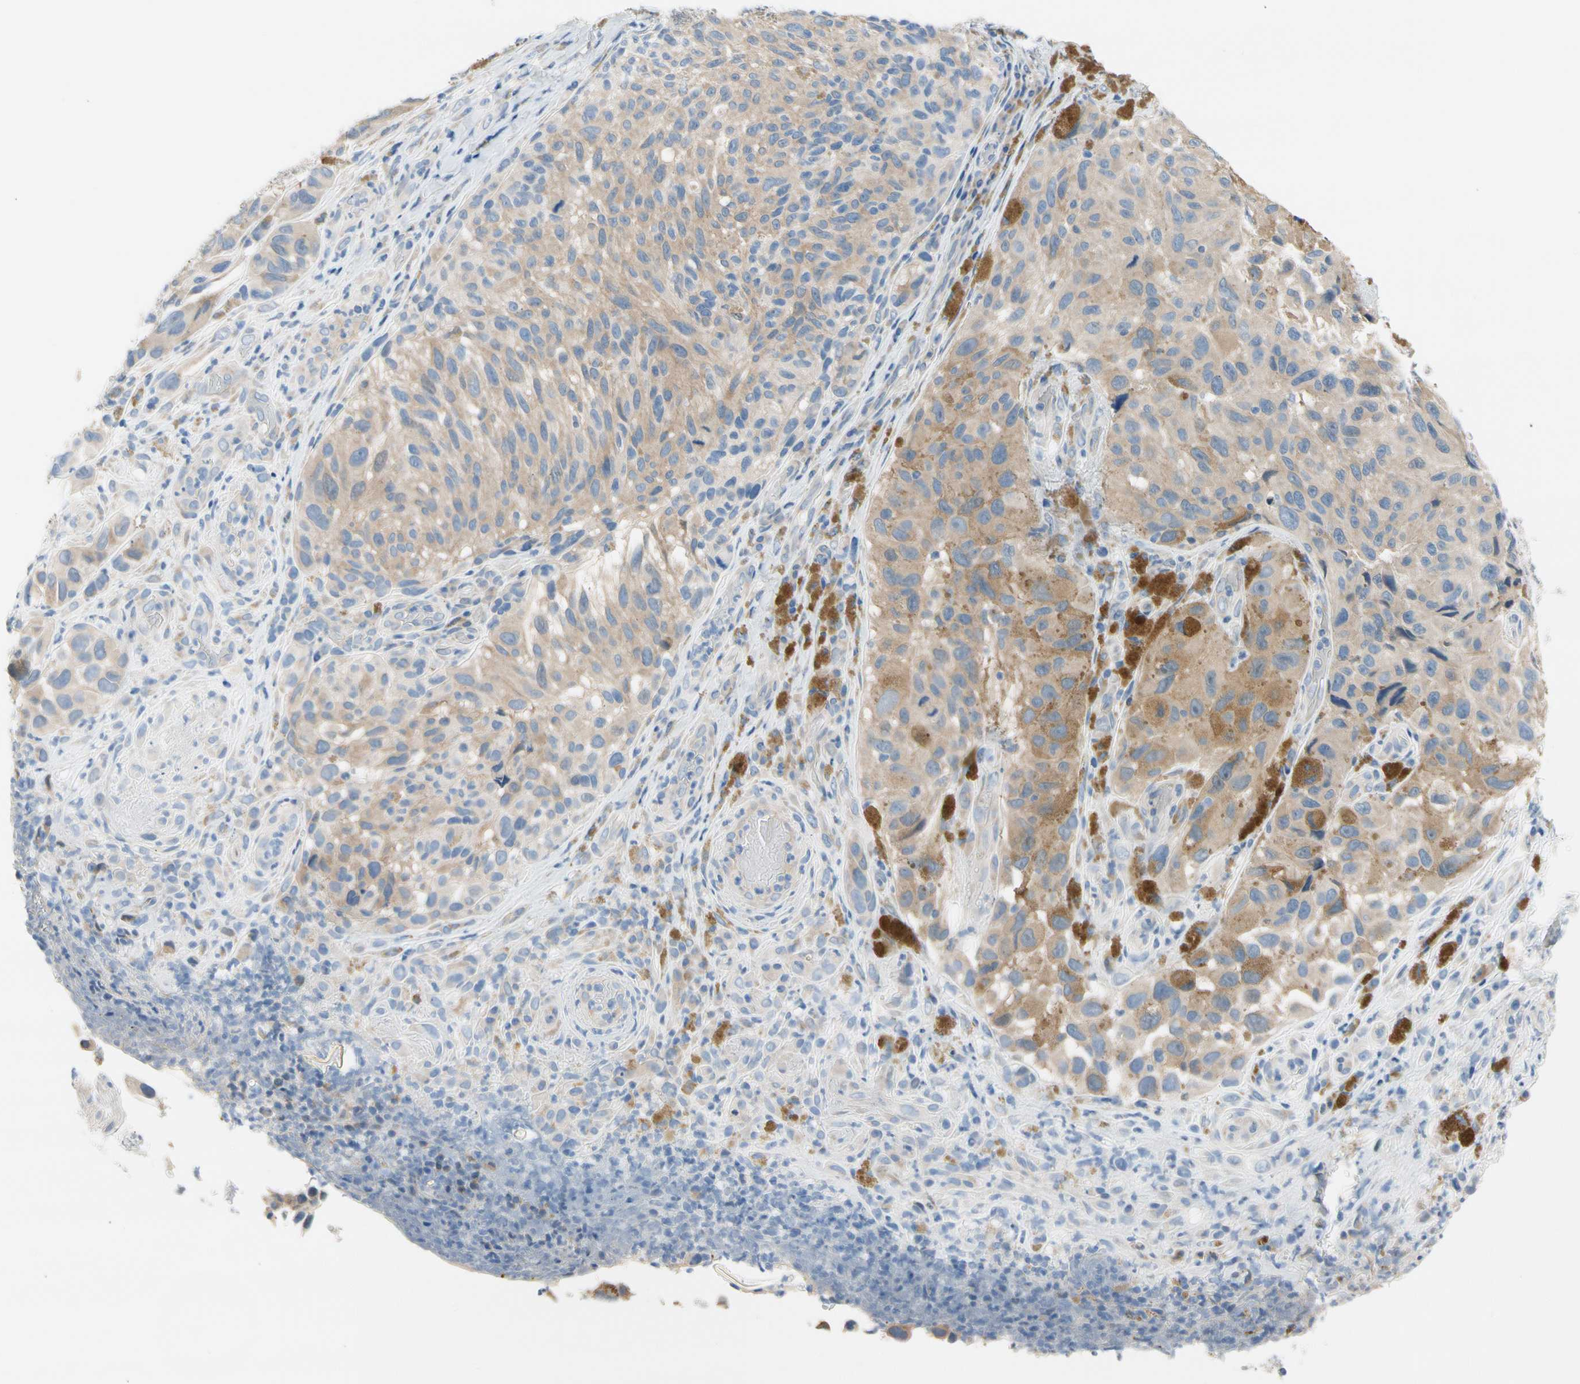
{"staining": {"intensity": "weak", "quantity": ">75%", "location": "cytoplasmic/membranous"}, "tissue": "melanoma", "cell_type": "Tumor cells", "image_type": "cancer", "snomed": [{"axis": "morphology", "description": "Malignant melanoma, NOS"}, {"axis": "topography", "description": "Skin"}], "caption": "IHC histopathology image of neoplastic tissue: malignant melanoma stained using immunohistochemistry (IHC) exhibits low levels of weak protein expression localized specifically in the cytoplasmic/membranous of tumor cells, appearing as a cytoplasmic/membranous brown color.", "gene": "STXBP1", "patient": {"sex": "female", "age": 73}}